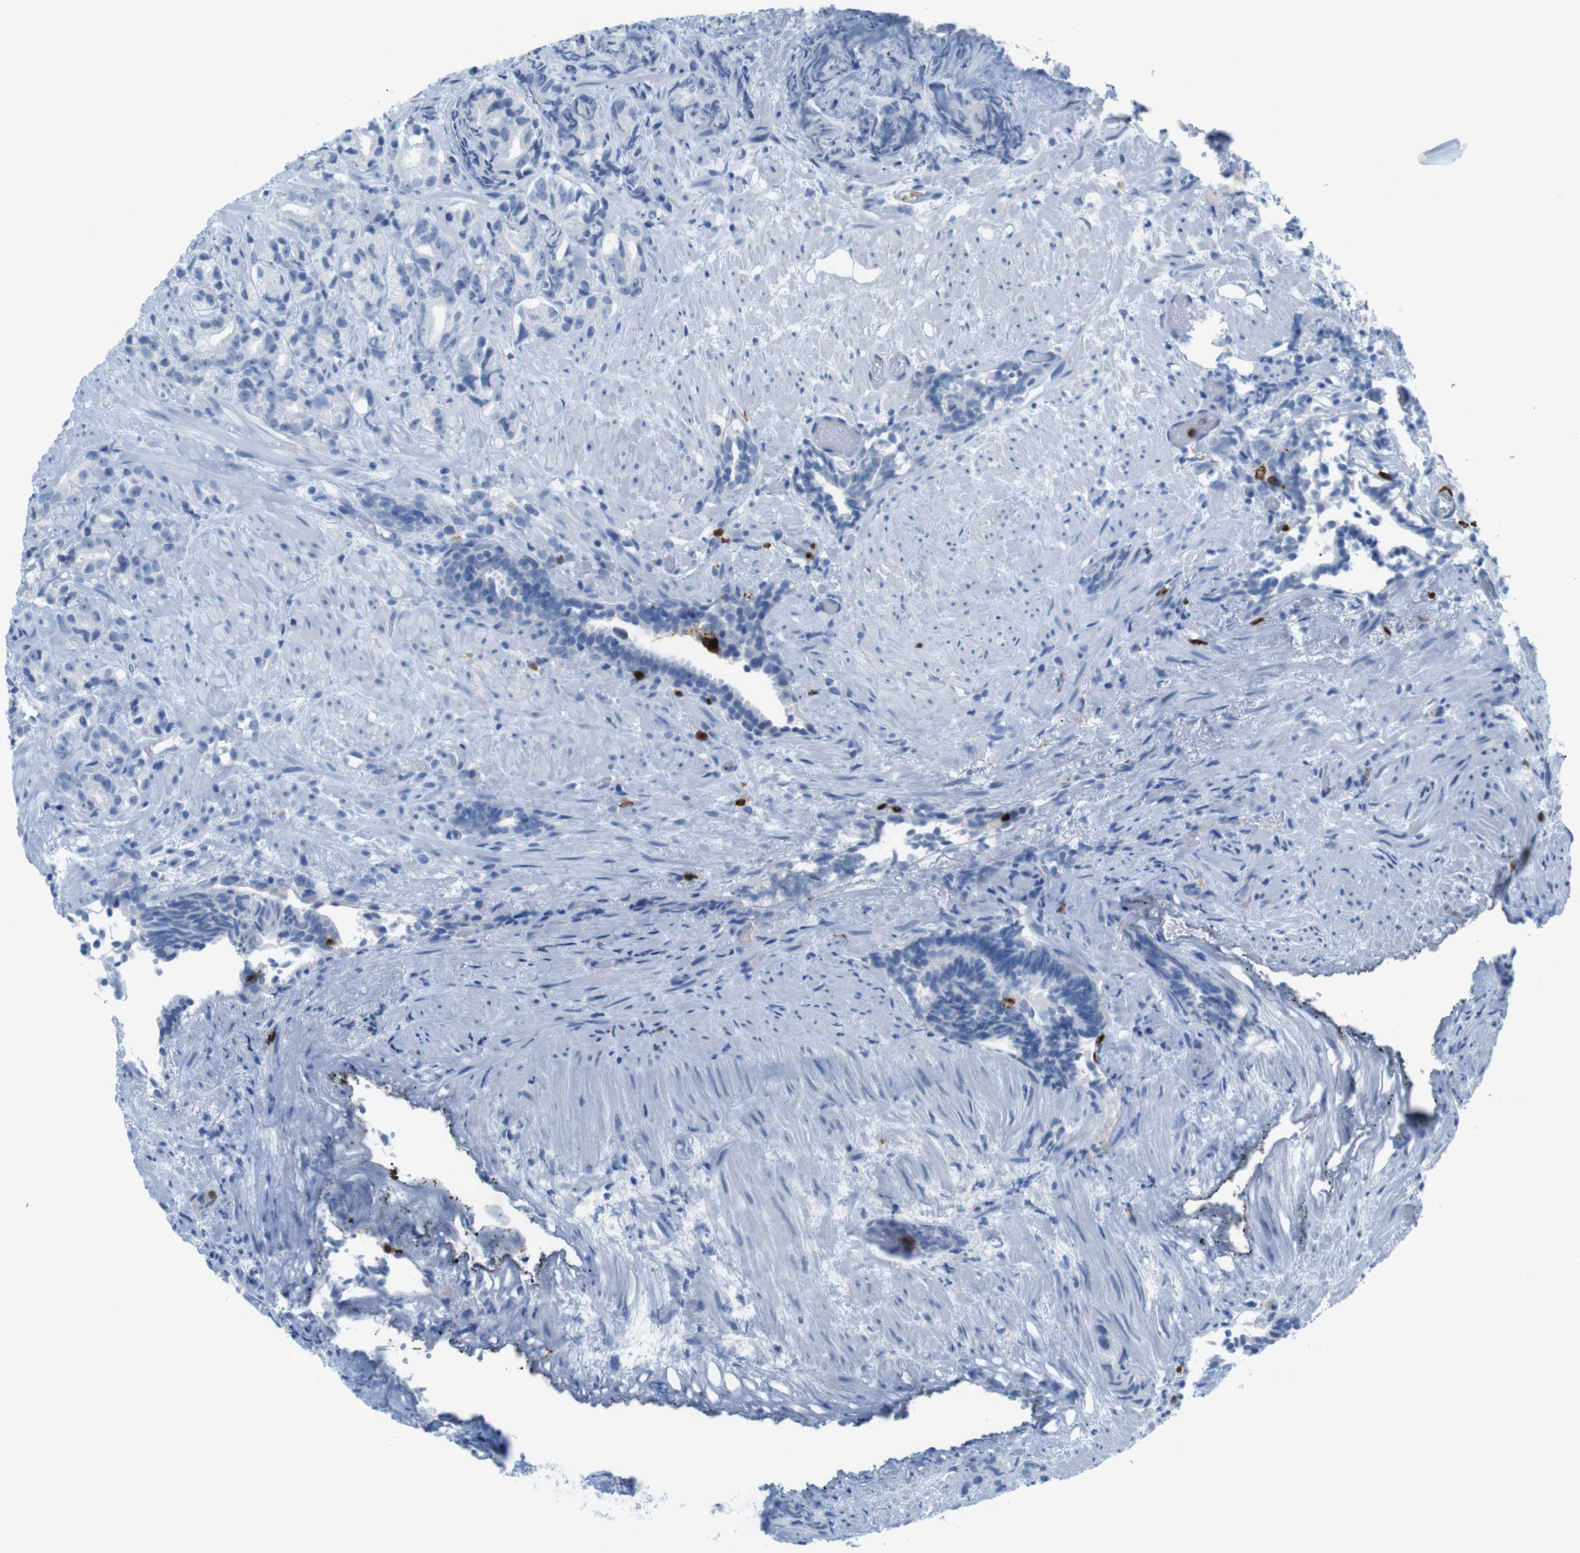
{"staining": {"intensity": "negative", "quantity": "none", "location": "none"}, "tissue": "prostate cancer", "cell_type": "Tumor cells", "image_type": "cancer", "snomed": [{"axis": "morphology", "description": "Adenocarcinoma, Low grade"}, {"axis": "topography", "description": "Prostate"}], "caption": "Immunohistochemistry (IHC) of low-grade adenocarcinoma (prostate) demonstrates no expression in tumor cells.", "gene": "MCEMP1", "patient": {"sex": "male", "age": 89}}